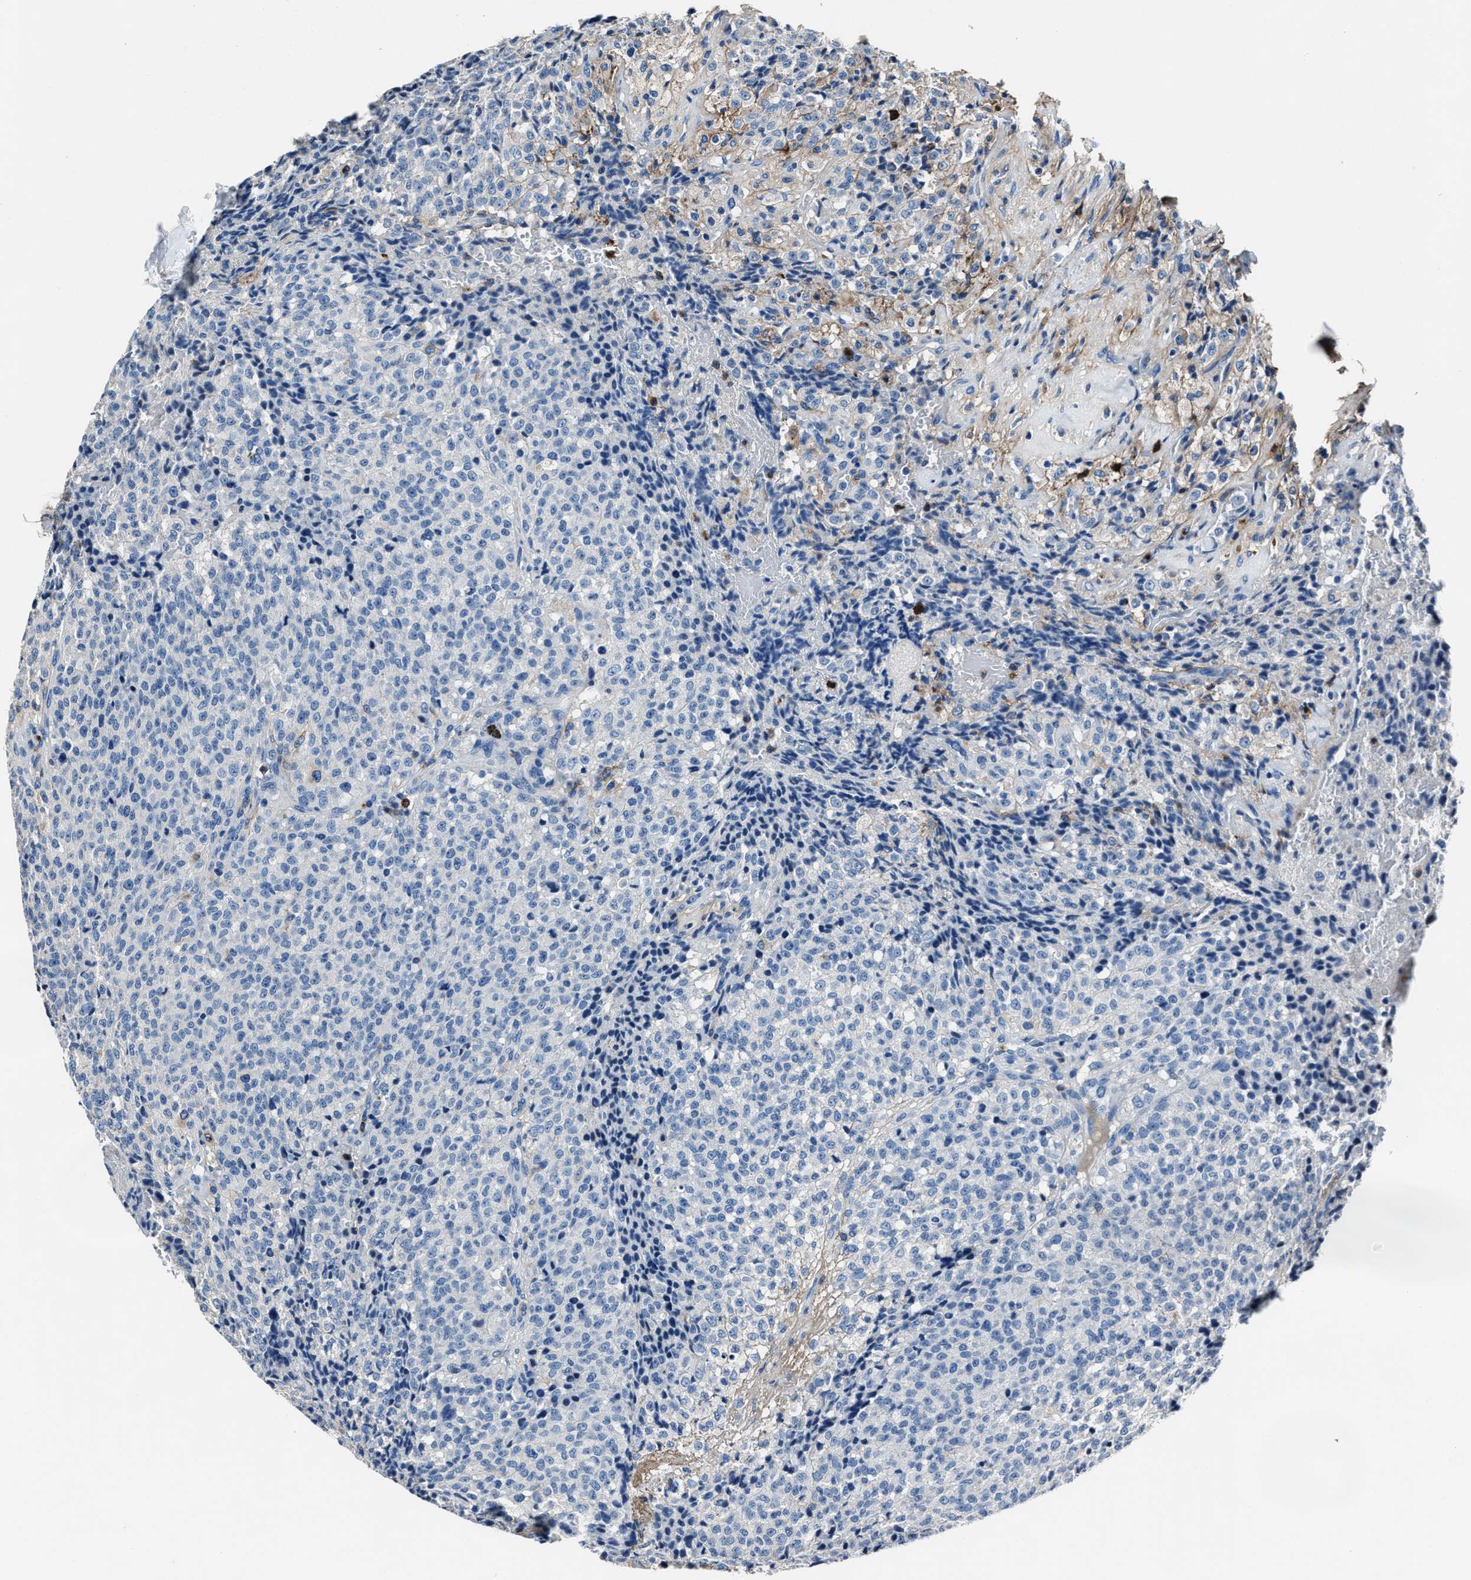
{"staining": {"intensity": "negative", "quantity": "none", "location": "none"}, "tissue": "testis cancer", "cell_type": "Tumor cells", "image_type": "cancer", "snomed": [{"axis": "morphology", "description": "Seminoma, NOS"}, {"axis": "topography", "description": "Testis"}], "caption": "Tumor cells are negative for protein expression in human testis cancer.", "gene": "FGL2", "patient": {"sex": "male", "age": 59}}